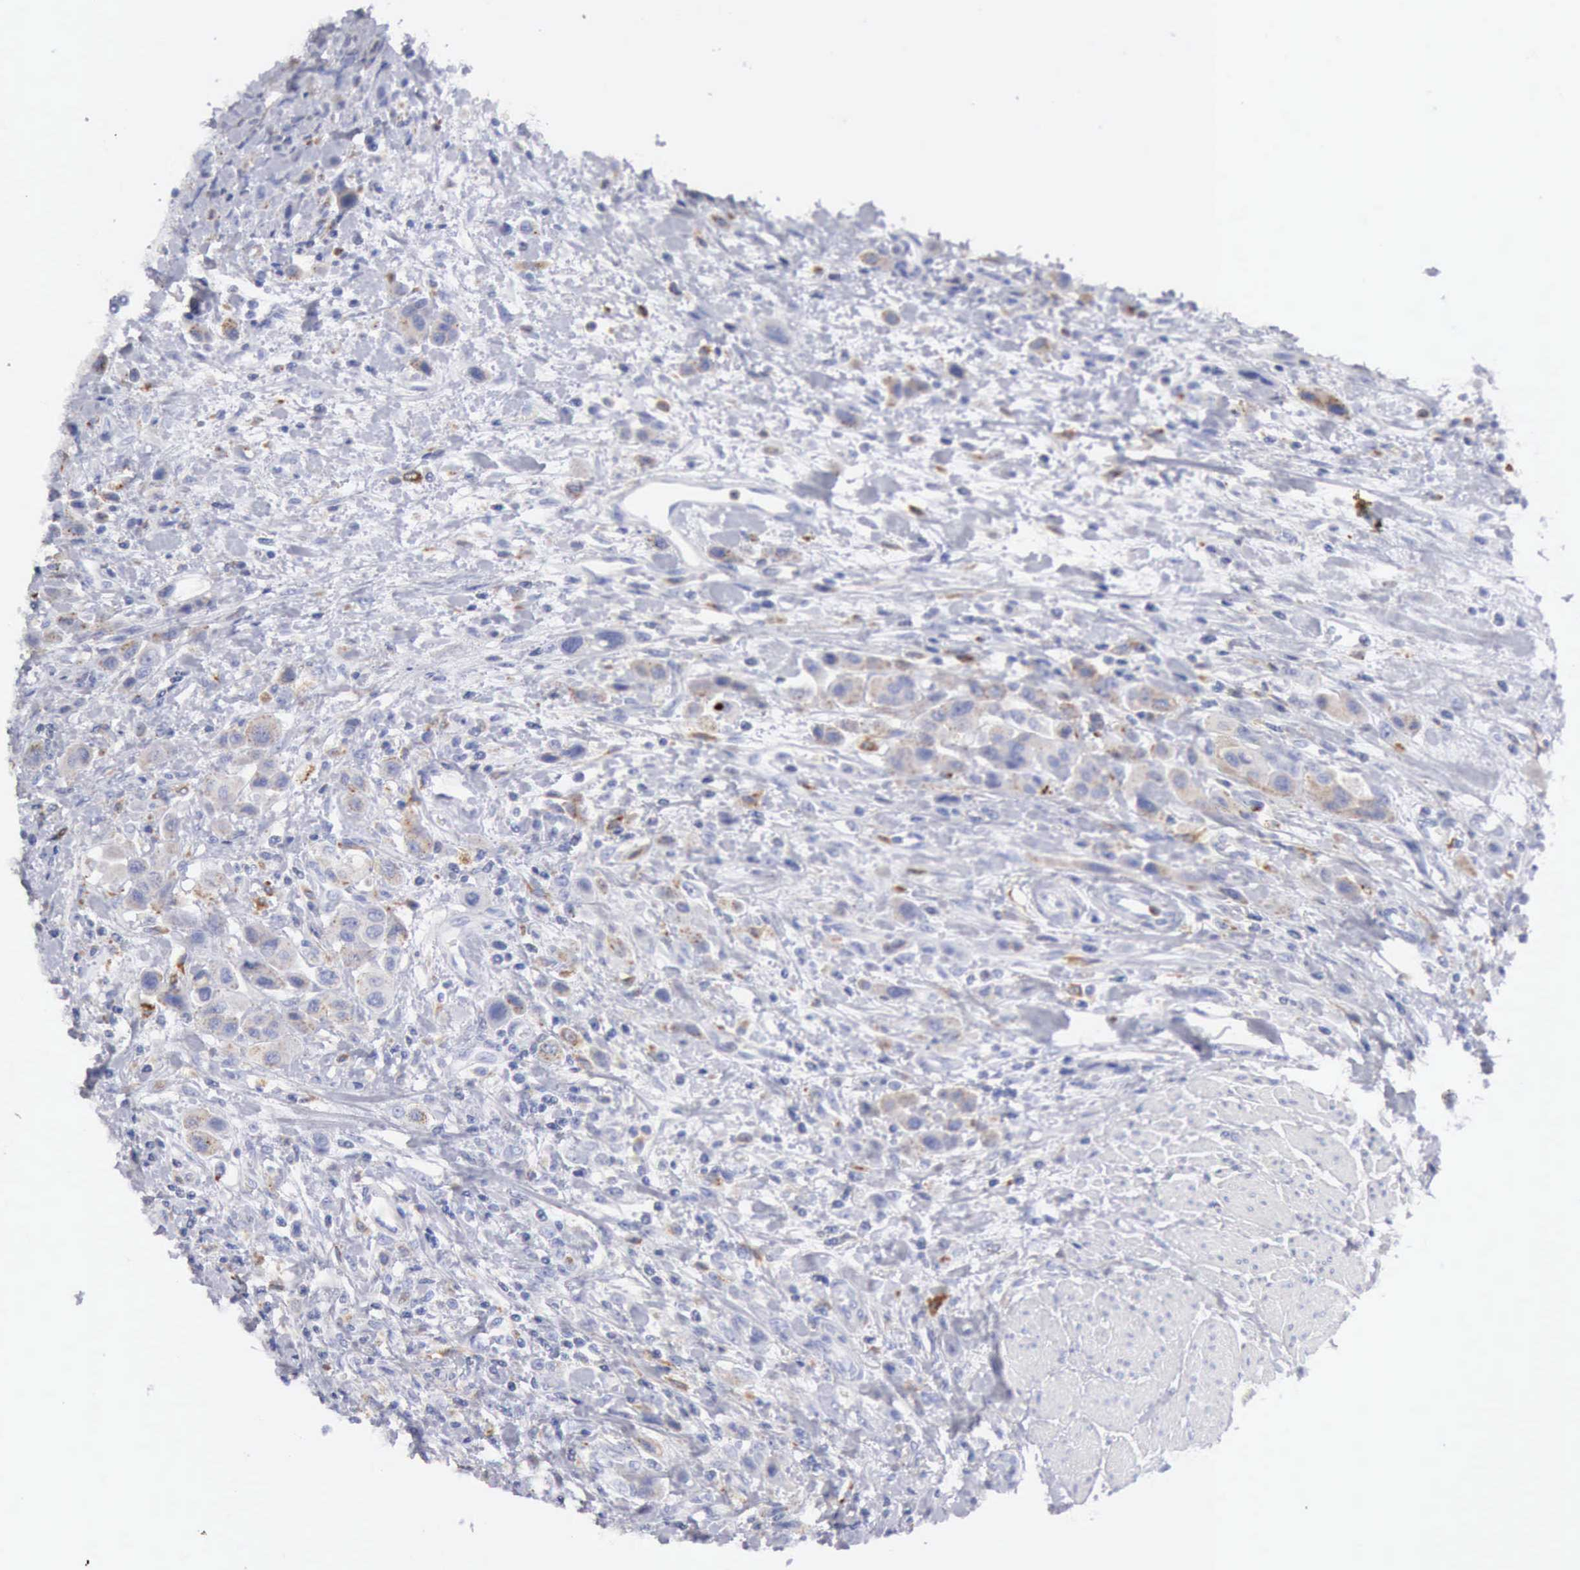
{"staining": {"intensity": "negative", "quantity": "none", "location": "none"}, "tissue": "urothelial cancer", "cell_type": "Tumor cells", "image_type": "cancer", "snomed": [{"axis": "morphology", "description": "Urothelial carcinoma, High grade"}, {"axis": "topography", "description": "Urinary bladder"}], "caption": "Immunohistochemical staining of human high-grade urothelial carcinoma reveals no significant staining in tumor cells. (DAB (3,3'-diaminobenzidine) IHC with hematoxylin counter stain).", "gene": "CTSS", "patient": {"sex": "male", "age": 50}}